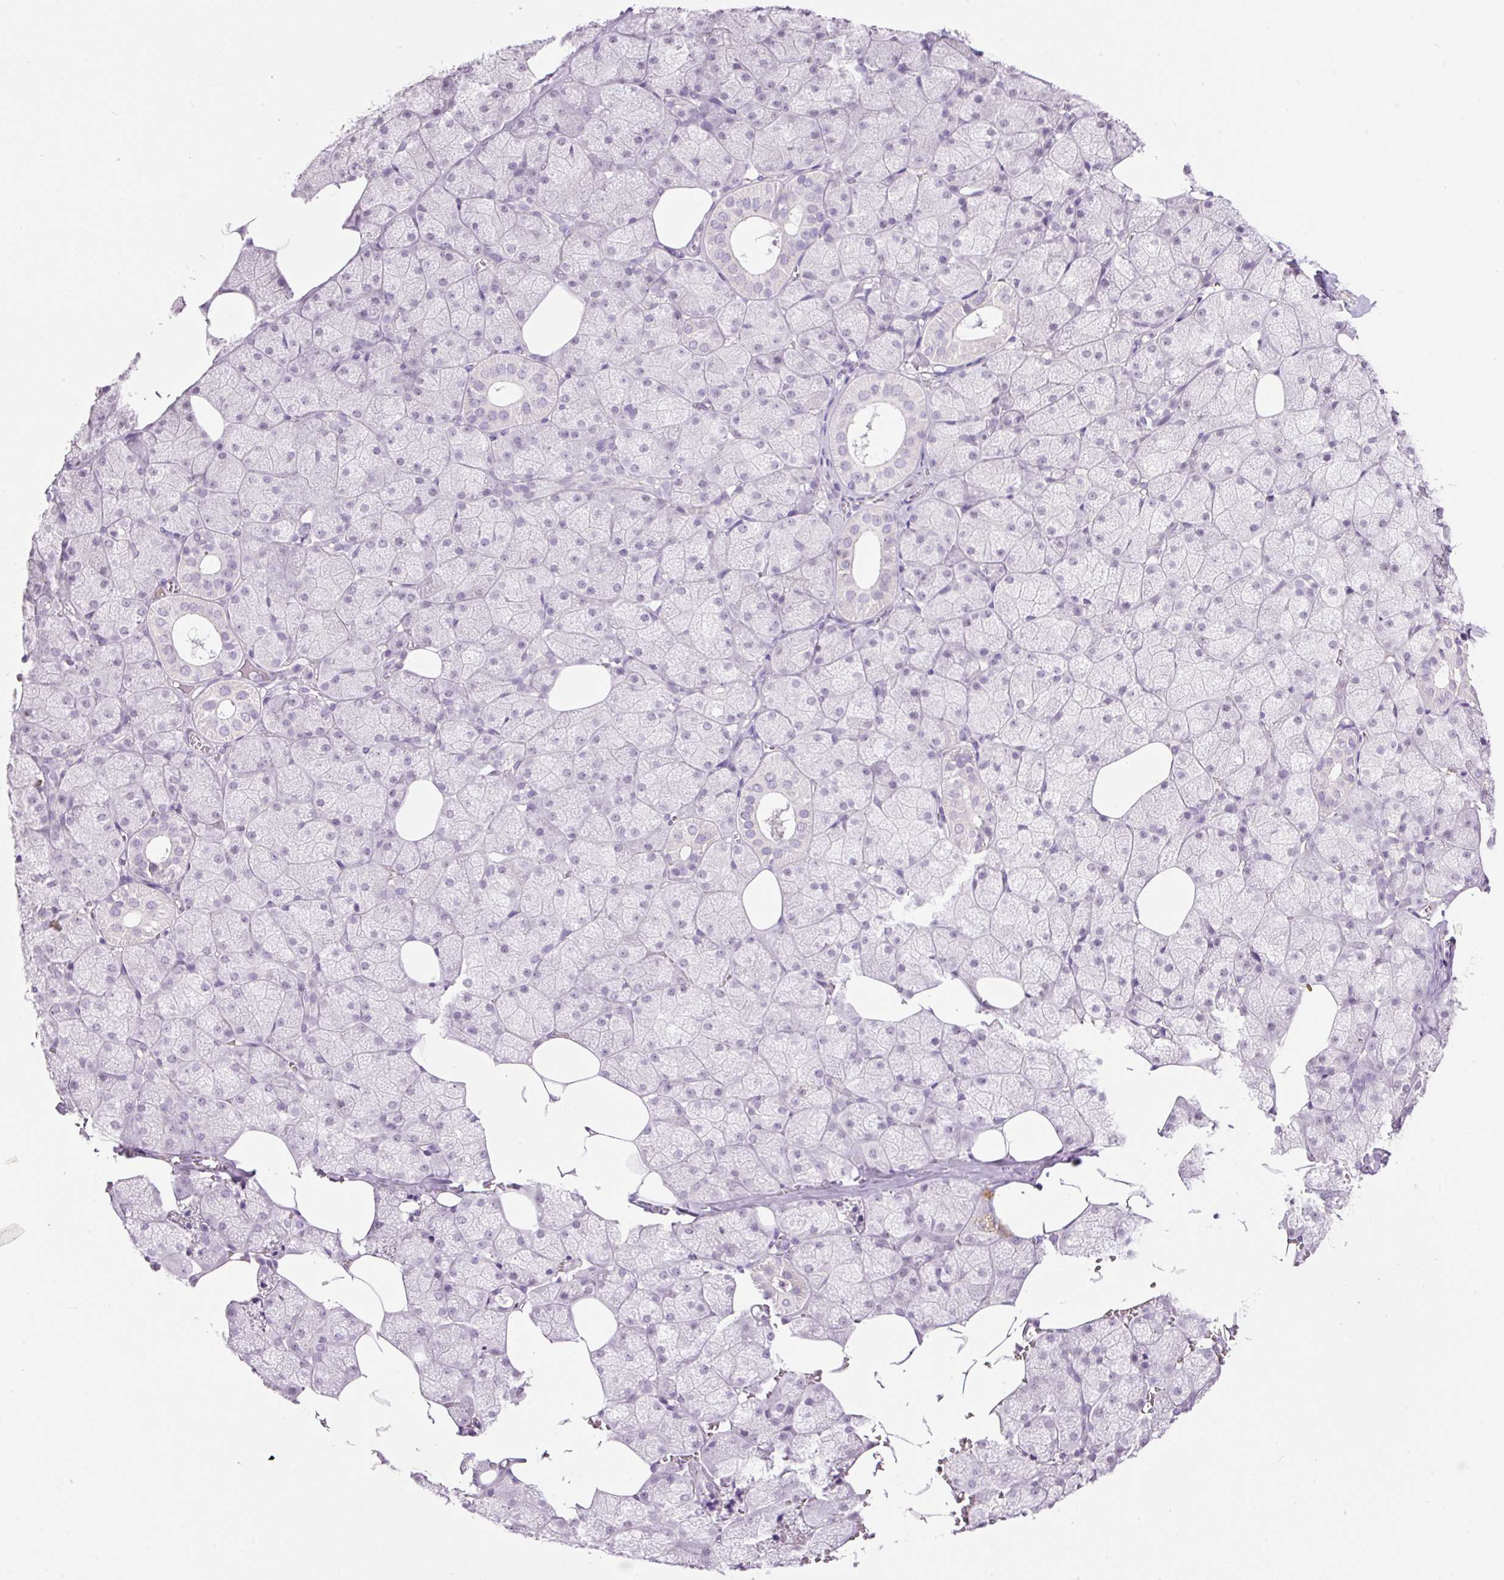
{"staining": {"intensity": "negative", "quantity": "none", "location": "none"}, "tissue": "salivary gland", "cell_type": "Glandular cells", "image_type": "normal", "snomed": [{"axis": "morphology", "description": "Normal tissue, NOS"}, {"axis": "topography", "description": "Salivary gland"}, {"axis": "topography", "description": "Peripheral nerve tissue"}], "caption": "This image is of normal salivary gland stained with immunohistochemistry (IHC) to label a protein in brown with the nuclei are counter-stained blue. There is no staining in glandular cells.", "gene": "LY6G6D", "patient": {"sex": "male", "age": 38}}